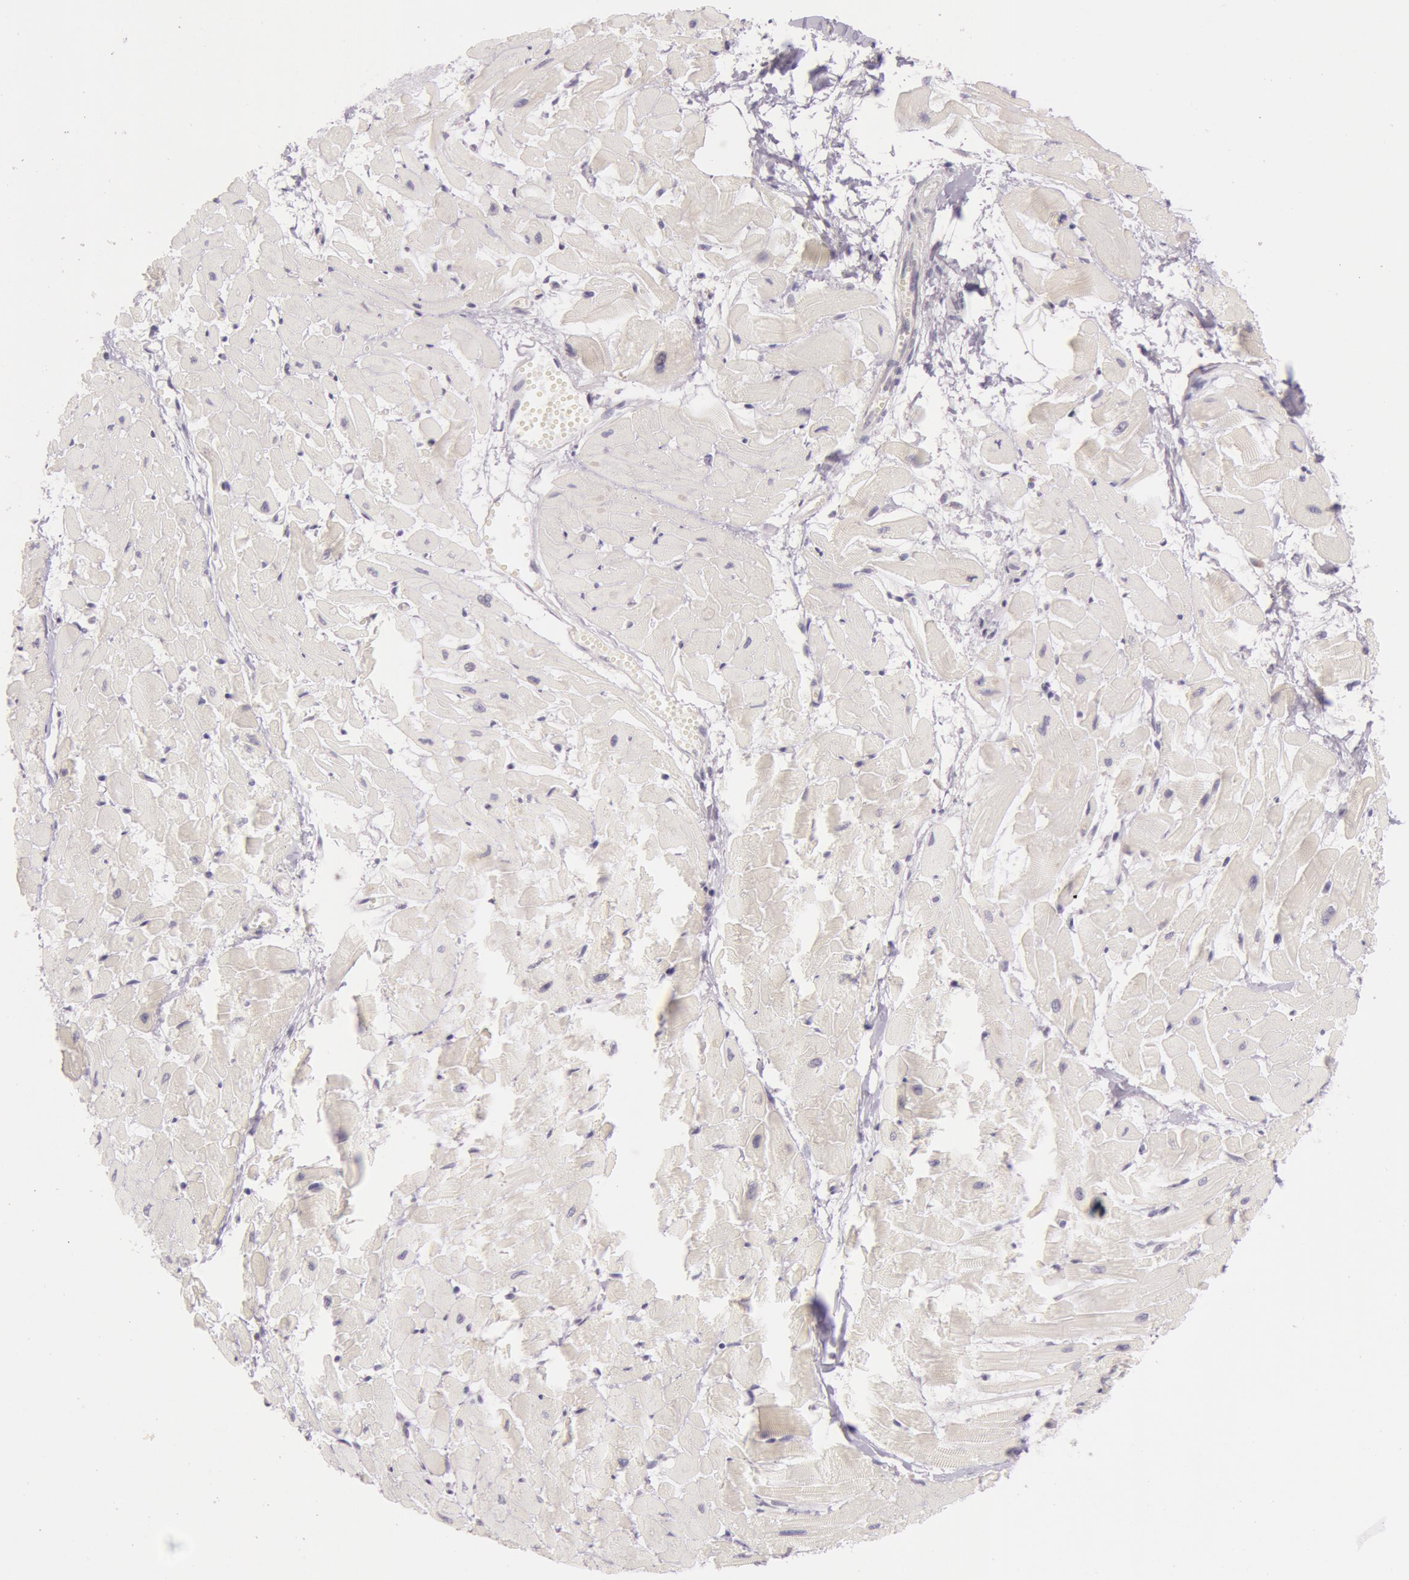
{"staining": {"intensity": "negative", "quantity": "none", "location": "none"}, "tissue": "heart muscle", "cell_type": "Cardiomyocytes", "image_type": "normal", "snomed": [{"axis": "morphology", "description": "Normal tissue, NOS"}, {"axis": "topography", "description": "Heart"}], "caption": "DAB (3,3'-diaminobenzidine) immunohistochemical staining of unremarkable human heart muscle reveals no significant staining in cardiomyocytes. The staining is performed using DAB brown chromogen with nuclei counter-stained in using hematoxylin.", "gene": "RBMY1A1", "patient": {"sex": "female", "age": 19}}